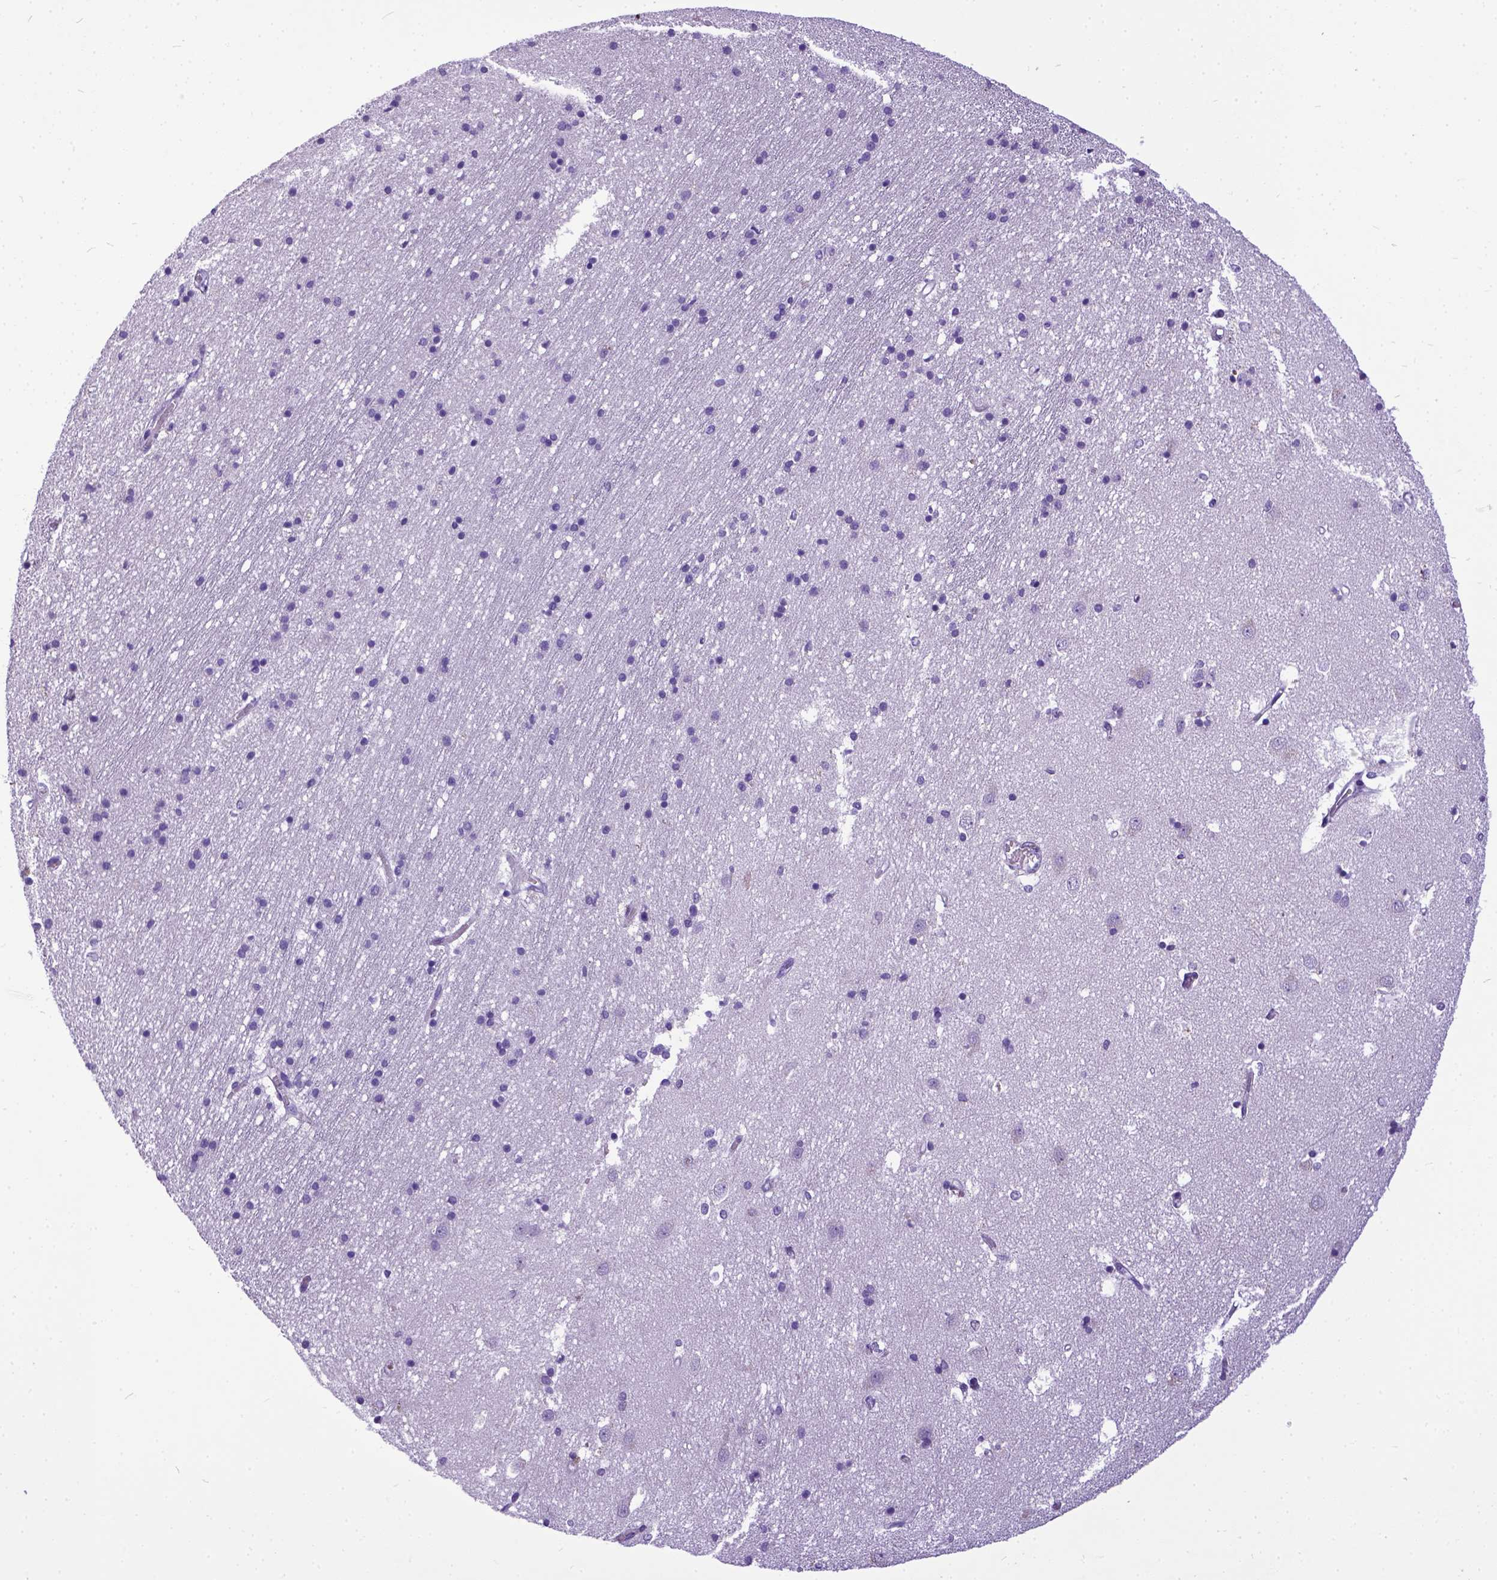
{"staining": {"intensity": "negative", "quantity": "none", "location": "none"}, "tissue": "caudate", "cell_type": "Glial cells", "image_type": "normal", "snomed": [{"axis": "morphology", "description": "Normal tissue, NOS"}, {"axis": "topography", "description": "Lateral ventricle wall"}], "caption": "Immunohistochemical staining of unremarkable caudate reveals no significant expression in glial cells. The staining is performed using DAB brown chromogen with nuclei counter-stained in using hematoxylin.", "gene": "IGF2", "patient": {"sex": "male", "age": 54}}